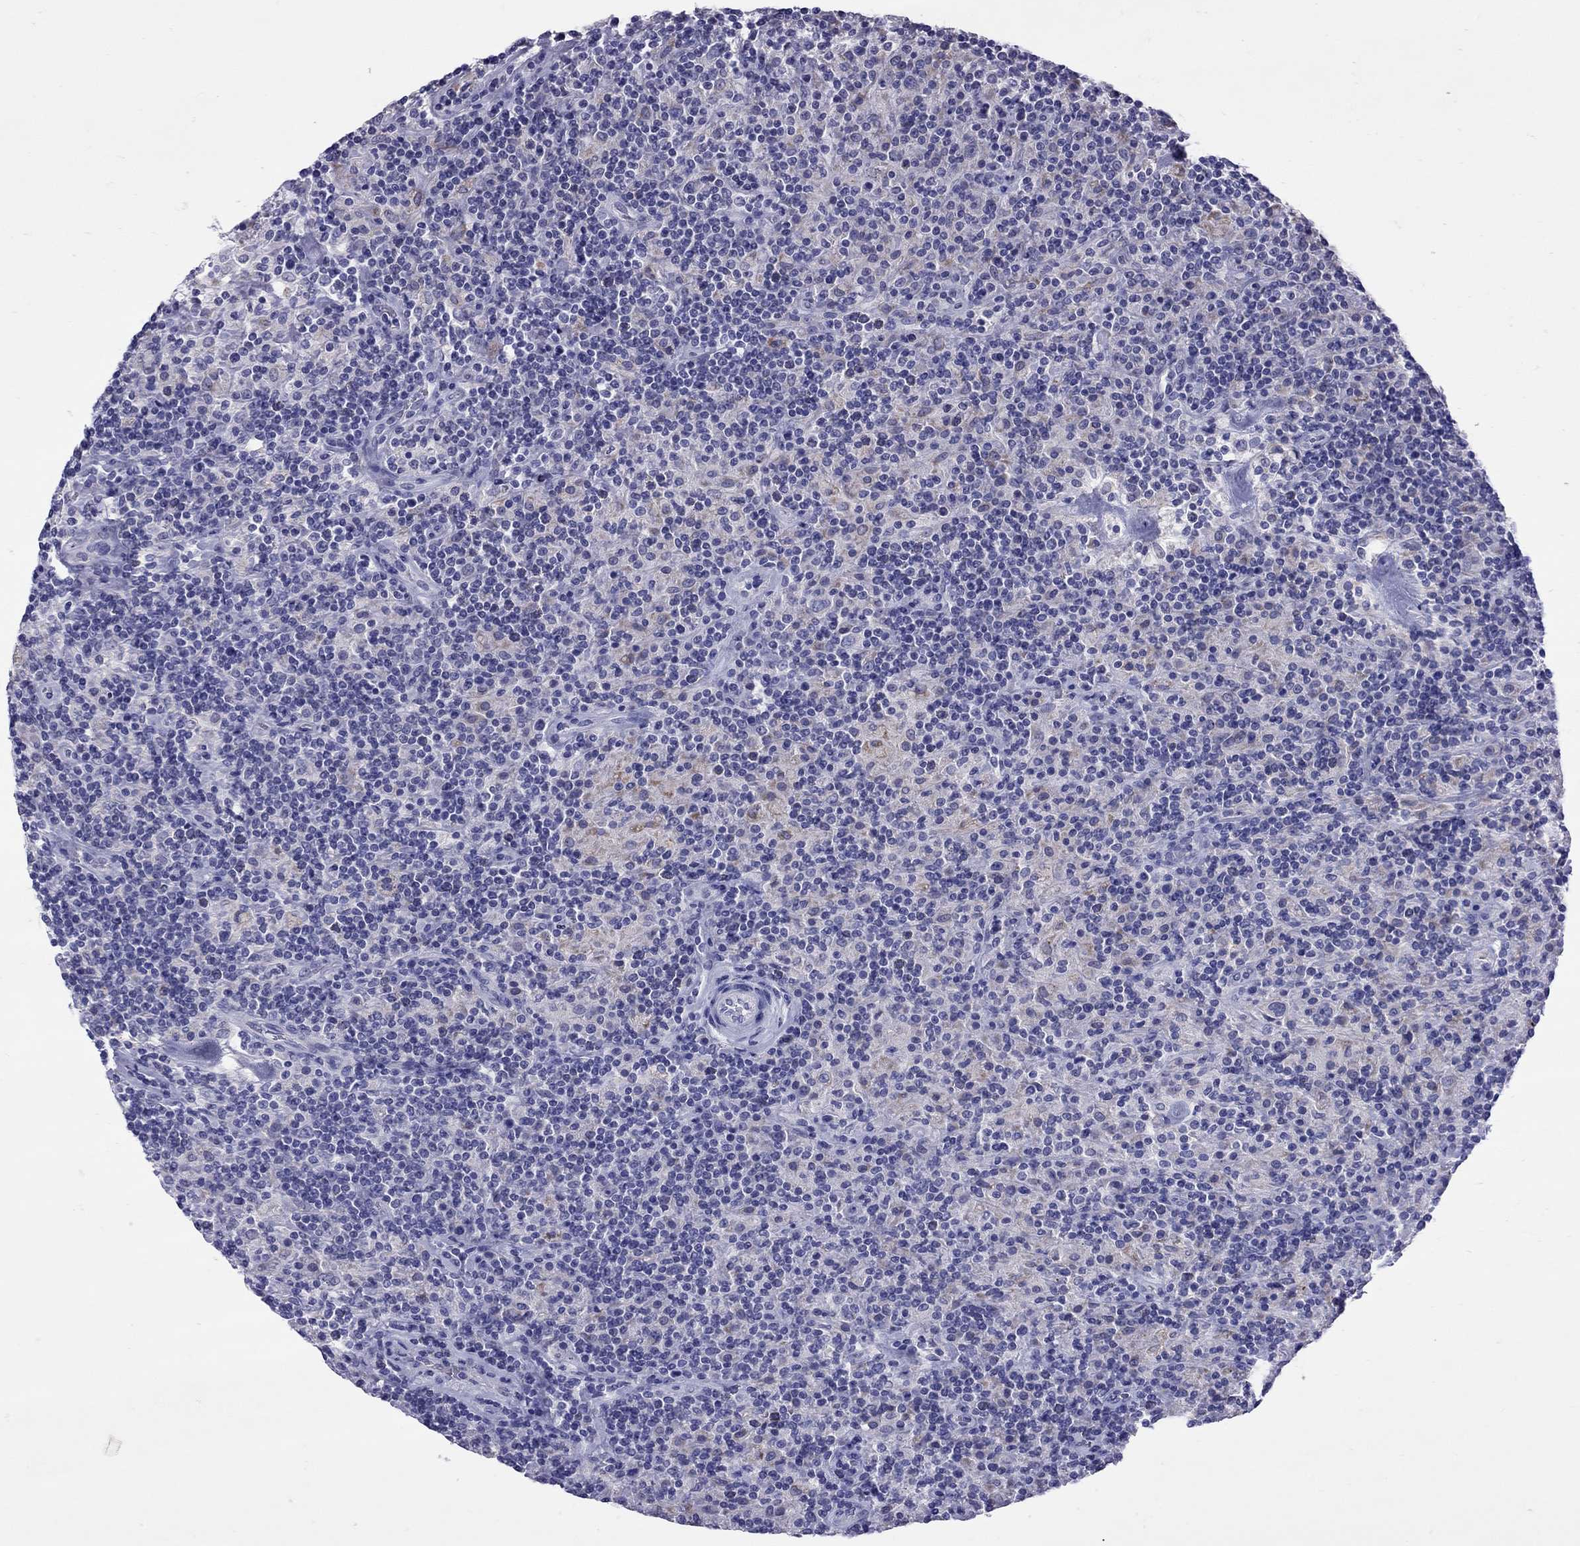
{"staining": {"intensity": "negative", "quantity": "none", "location": "none"}, "tissue": "lymphoma", "cell_type": "Tumor cells", "image_type": "cancer", "snomed": [{"axis": "morphology", "description": "Hodgkin's disease, NOS"}, {"axis": "topography", "description": "Lymph node"}], "caption": "Tumor cells show no significant protein positivity in lymphoma. The staining is performed using DAB brown chromogen with nuclei counter-stained in using hematoxylin.", "gene": "COL9A1", "patient": {"sex": "male", "age": 70}}